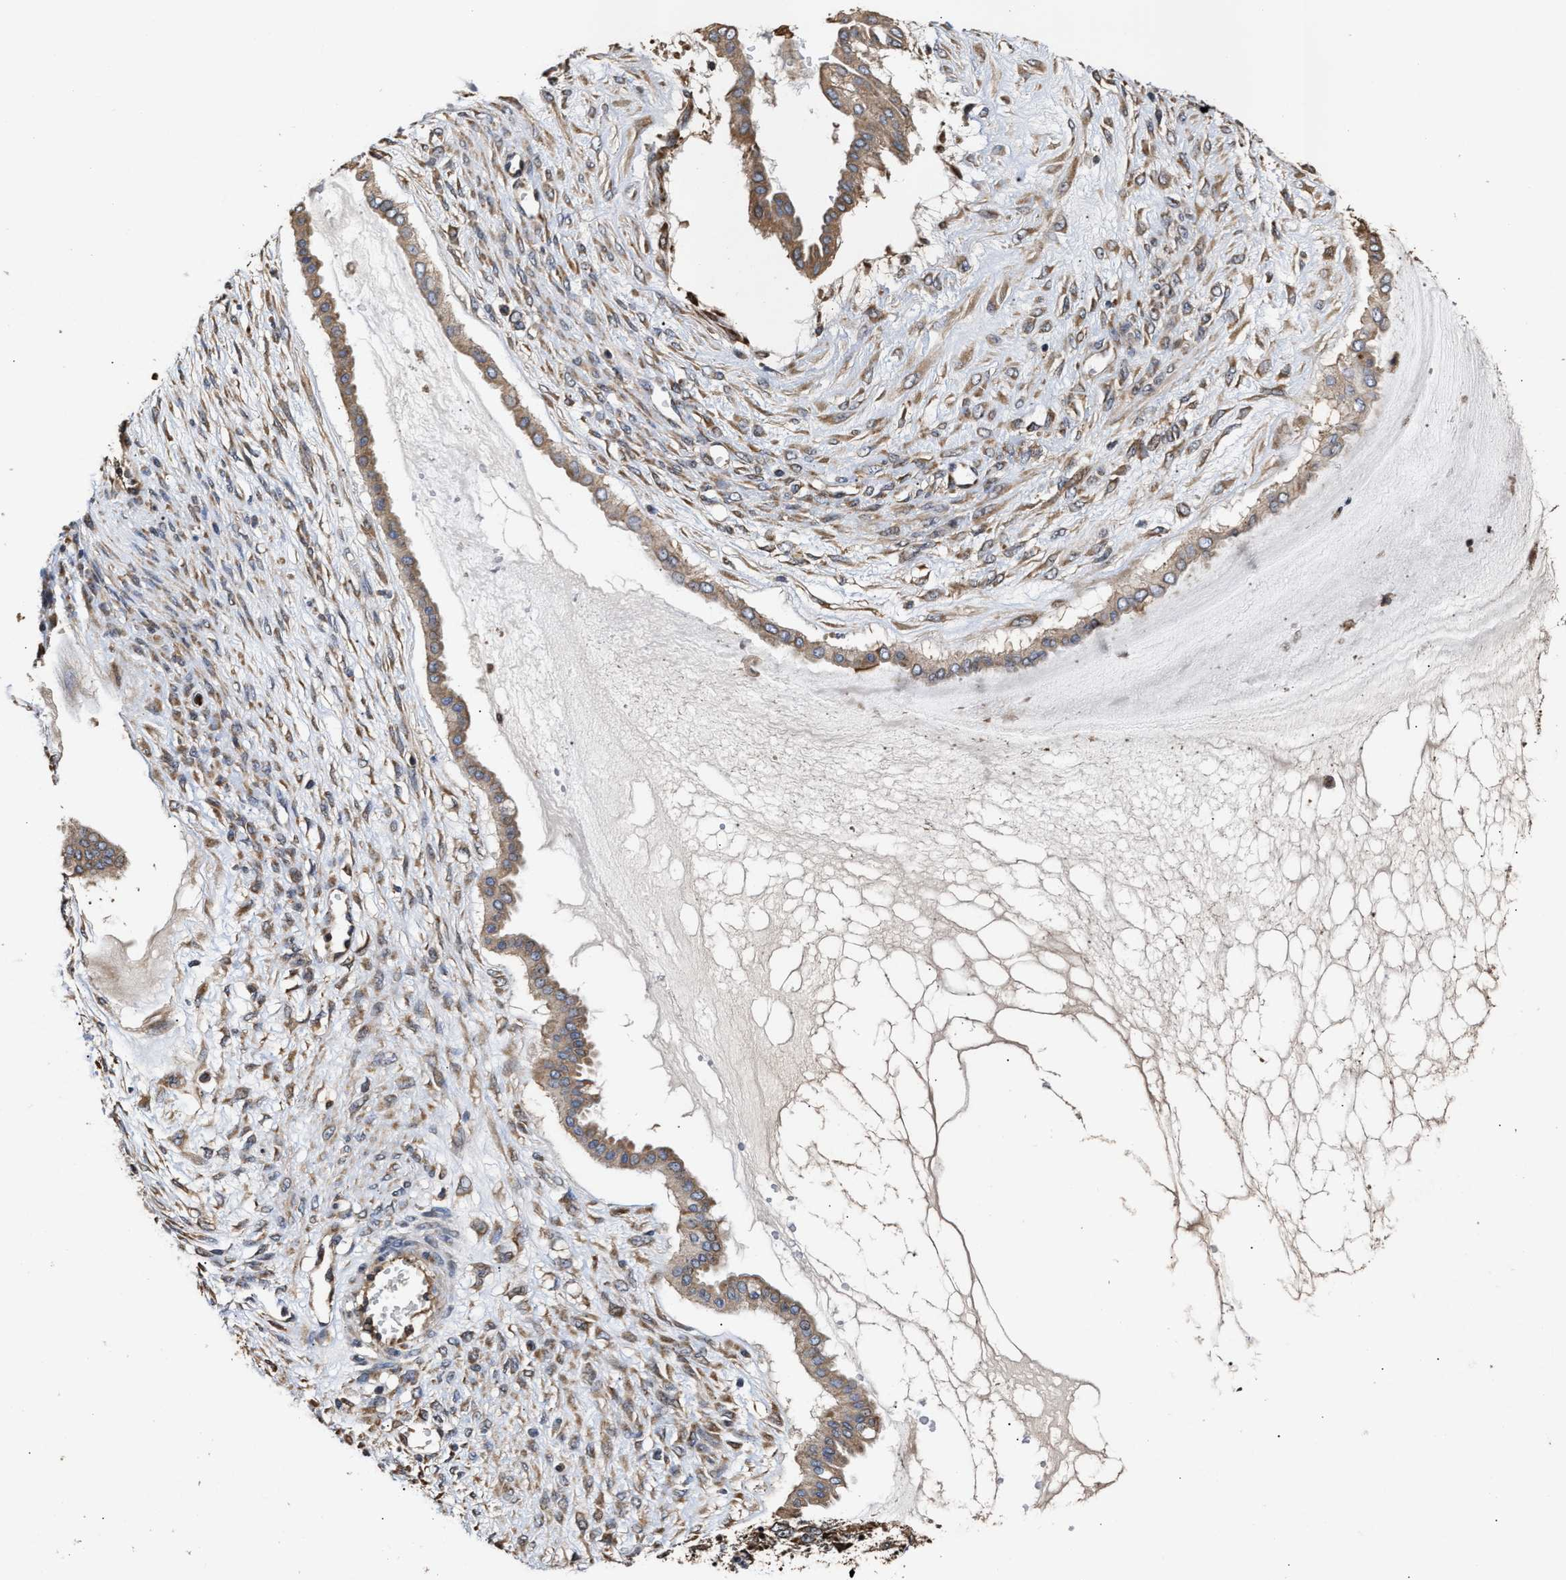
{"staining": {"intensity": "moderate", "quantity": "25%-75%", "location": "cytoplasmic/membranous"}, "tissue": "ovarian cancer", "cell_type": "Tumor cells", "image_type": "cancer", "snomed": [{"axis": "morphology", "description": "Cystadenocarcinoma, mucinous, NOS"}, {"axis": "topography", "description": "Ovary"}], "caption": "This is an image of immunohistochemistry (IHC) staining of ovarian mucinous cystadenocarcinoma, which shows moderate positivity in the cytoplasmic/membranous of tumor cells.", "gene": "GOSR1", "patient": {"sex": "female", "age": 73}}